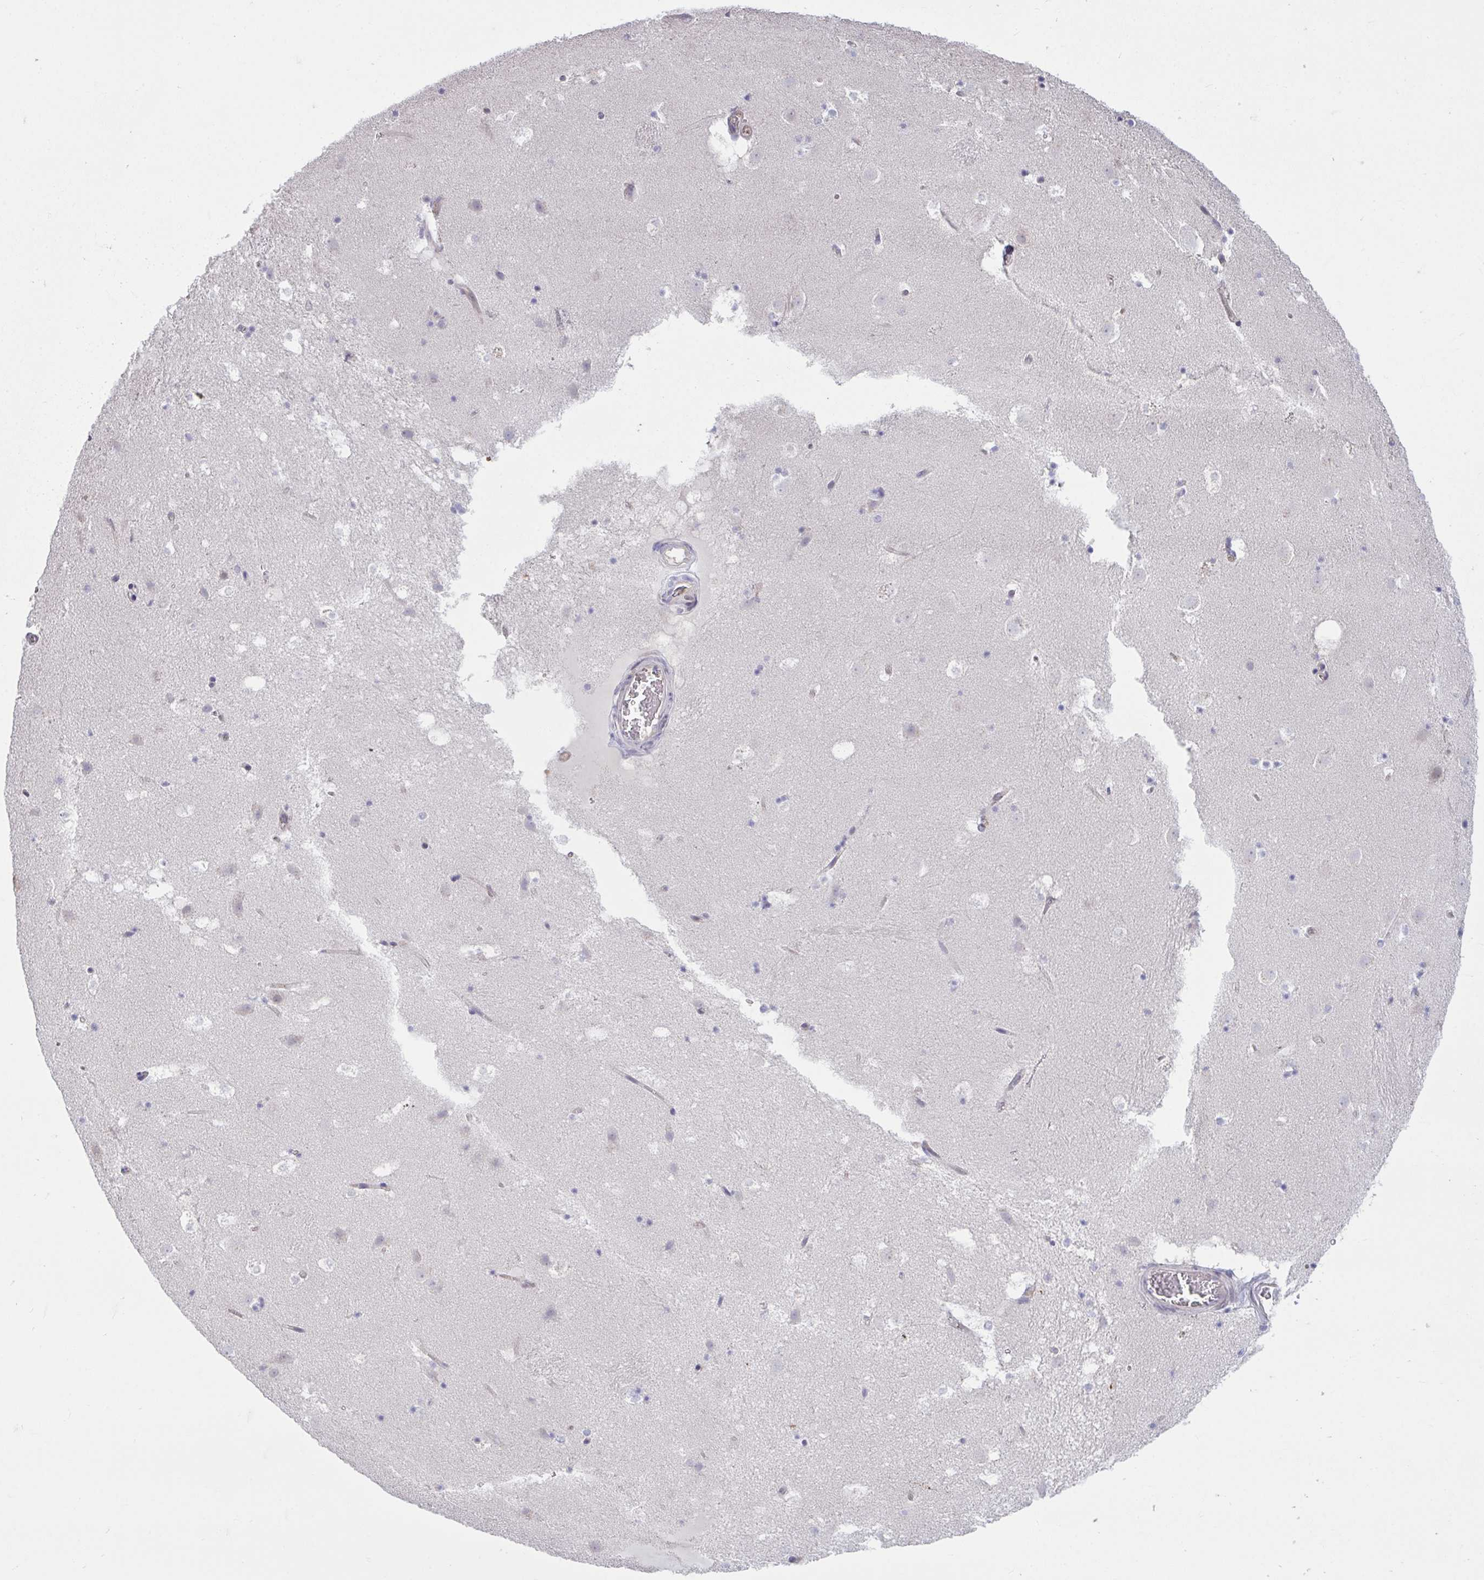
{"staining": {"intensity": "negative", "quantity": "none", "location": "none"}, "tissue": "caudate", "cell_type": "Glial cells", "image_type": "normal", "snomed": [{"axis": "morphology", "description": "Normal tissue, NOS"}, {"axis": "topography", "description": "Lateral ventricle wall"}], "caption": "Human caudate stained for a protein using immunohistochemistry displays no staining in glial cells.", "gene": "CENPQ", "patient": {"sex": "male", "age": 37}}